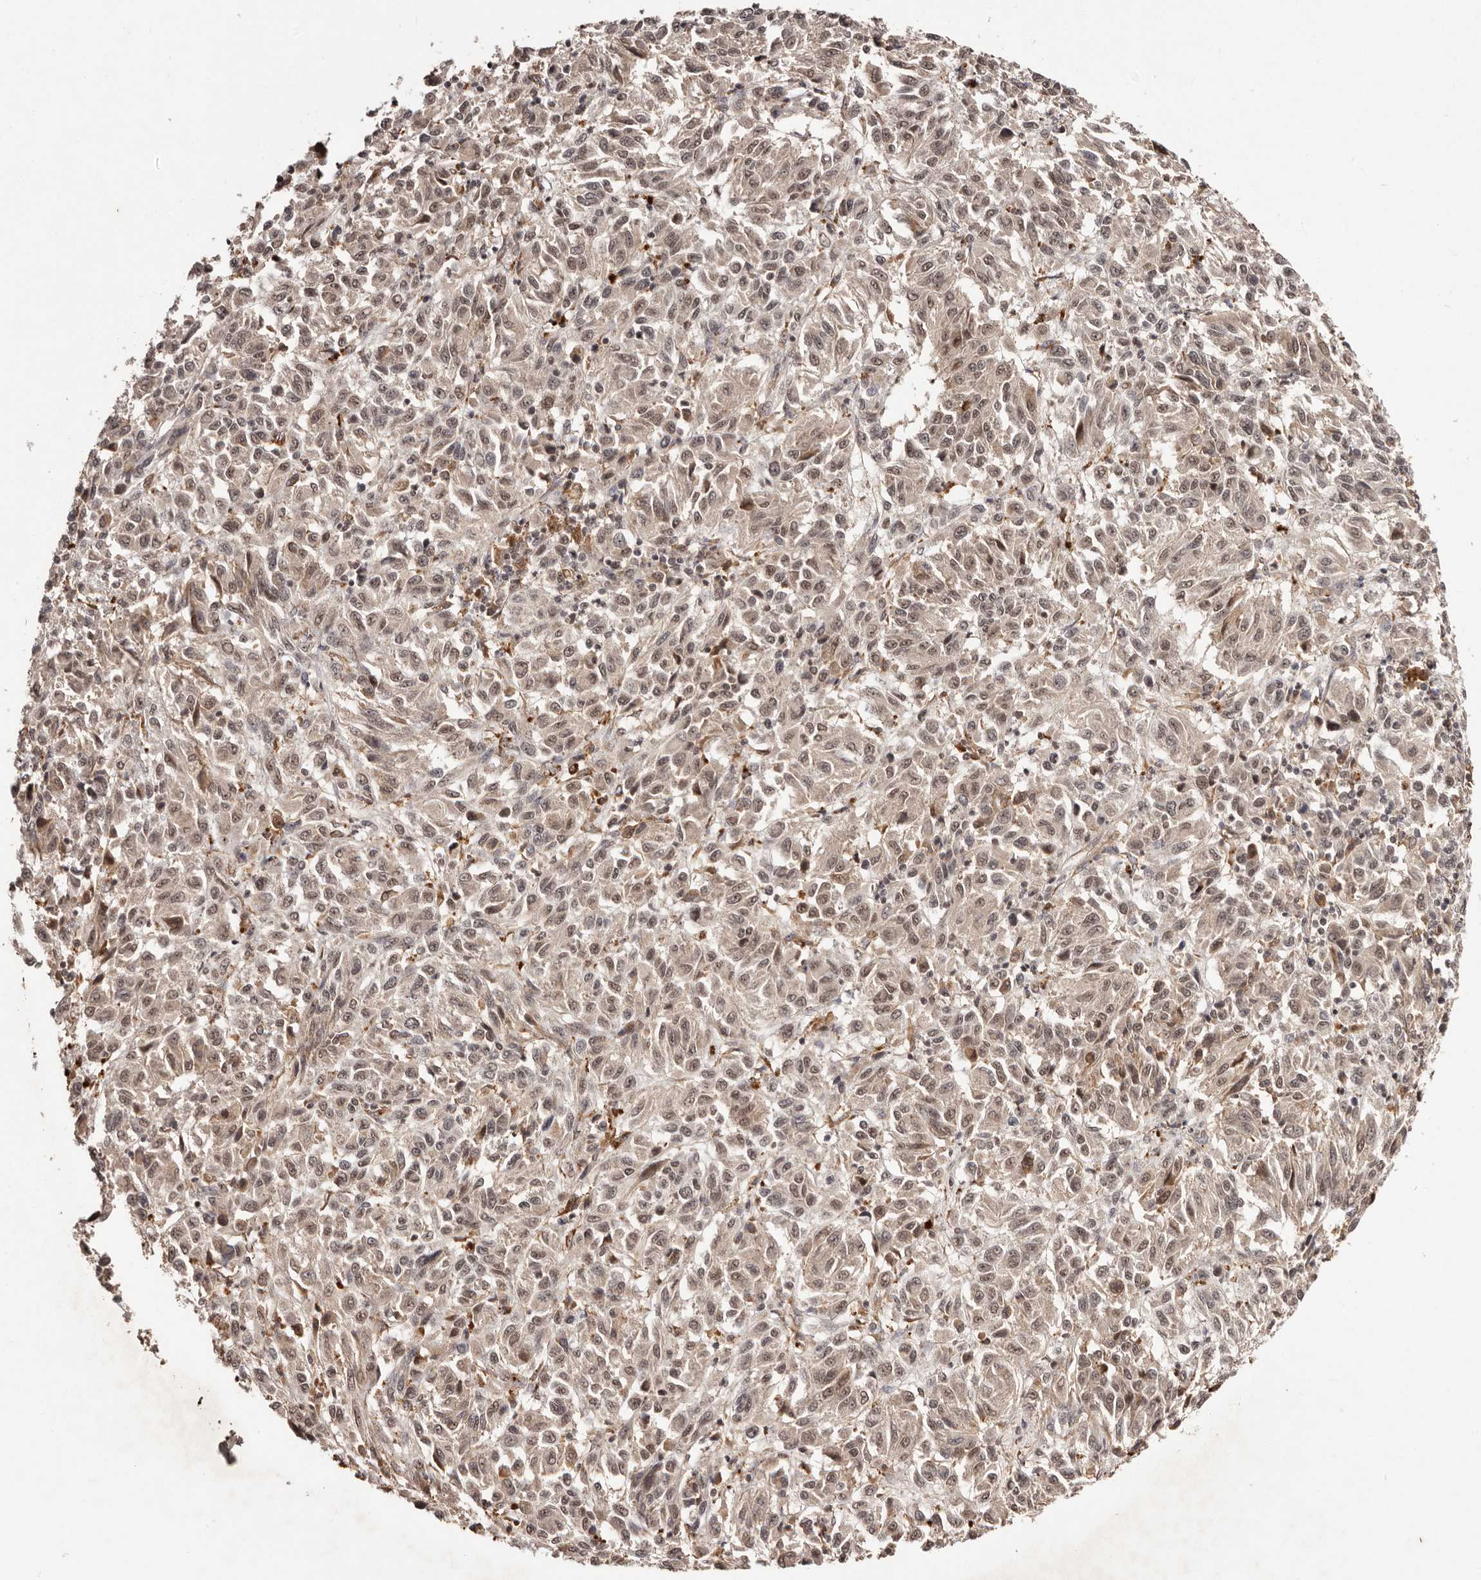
{"staining": {"intensity": "moderate", "quantity": ">75%", "location": "nuclear"}, "tissue": "melanoma", "cell_type": "Tumor cells", "image_type": "cancer", "snomed": [{"axis": "morphology", "description": "Malignant melanoma, Metastatic site"}, {"axis": "topography", "description": "Lung"}], "caption": "Protein staining demonstrates moderate nuclear positivity in approximately >75% of tumor cells in malignant melanoma (metastatic site). (brown staining indicates protein expression, while blue staining denotes nuclei).", "gene": "BICRAL", "patient": {"sex": "male", "age": 64}}